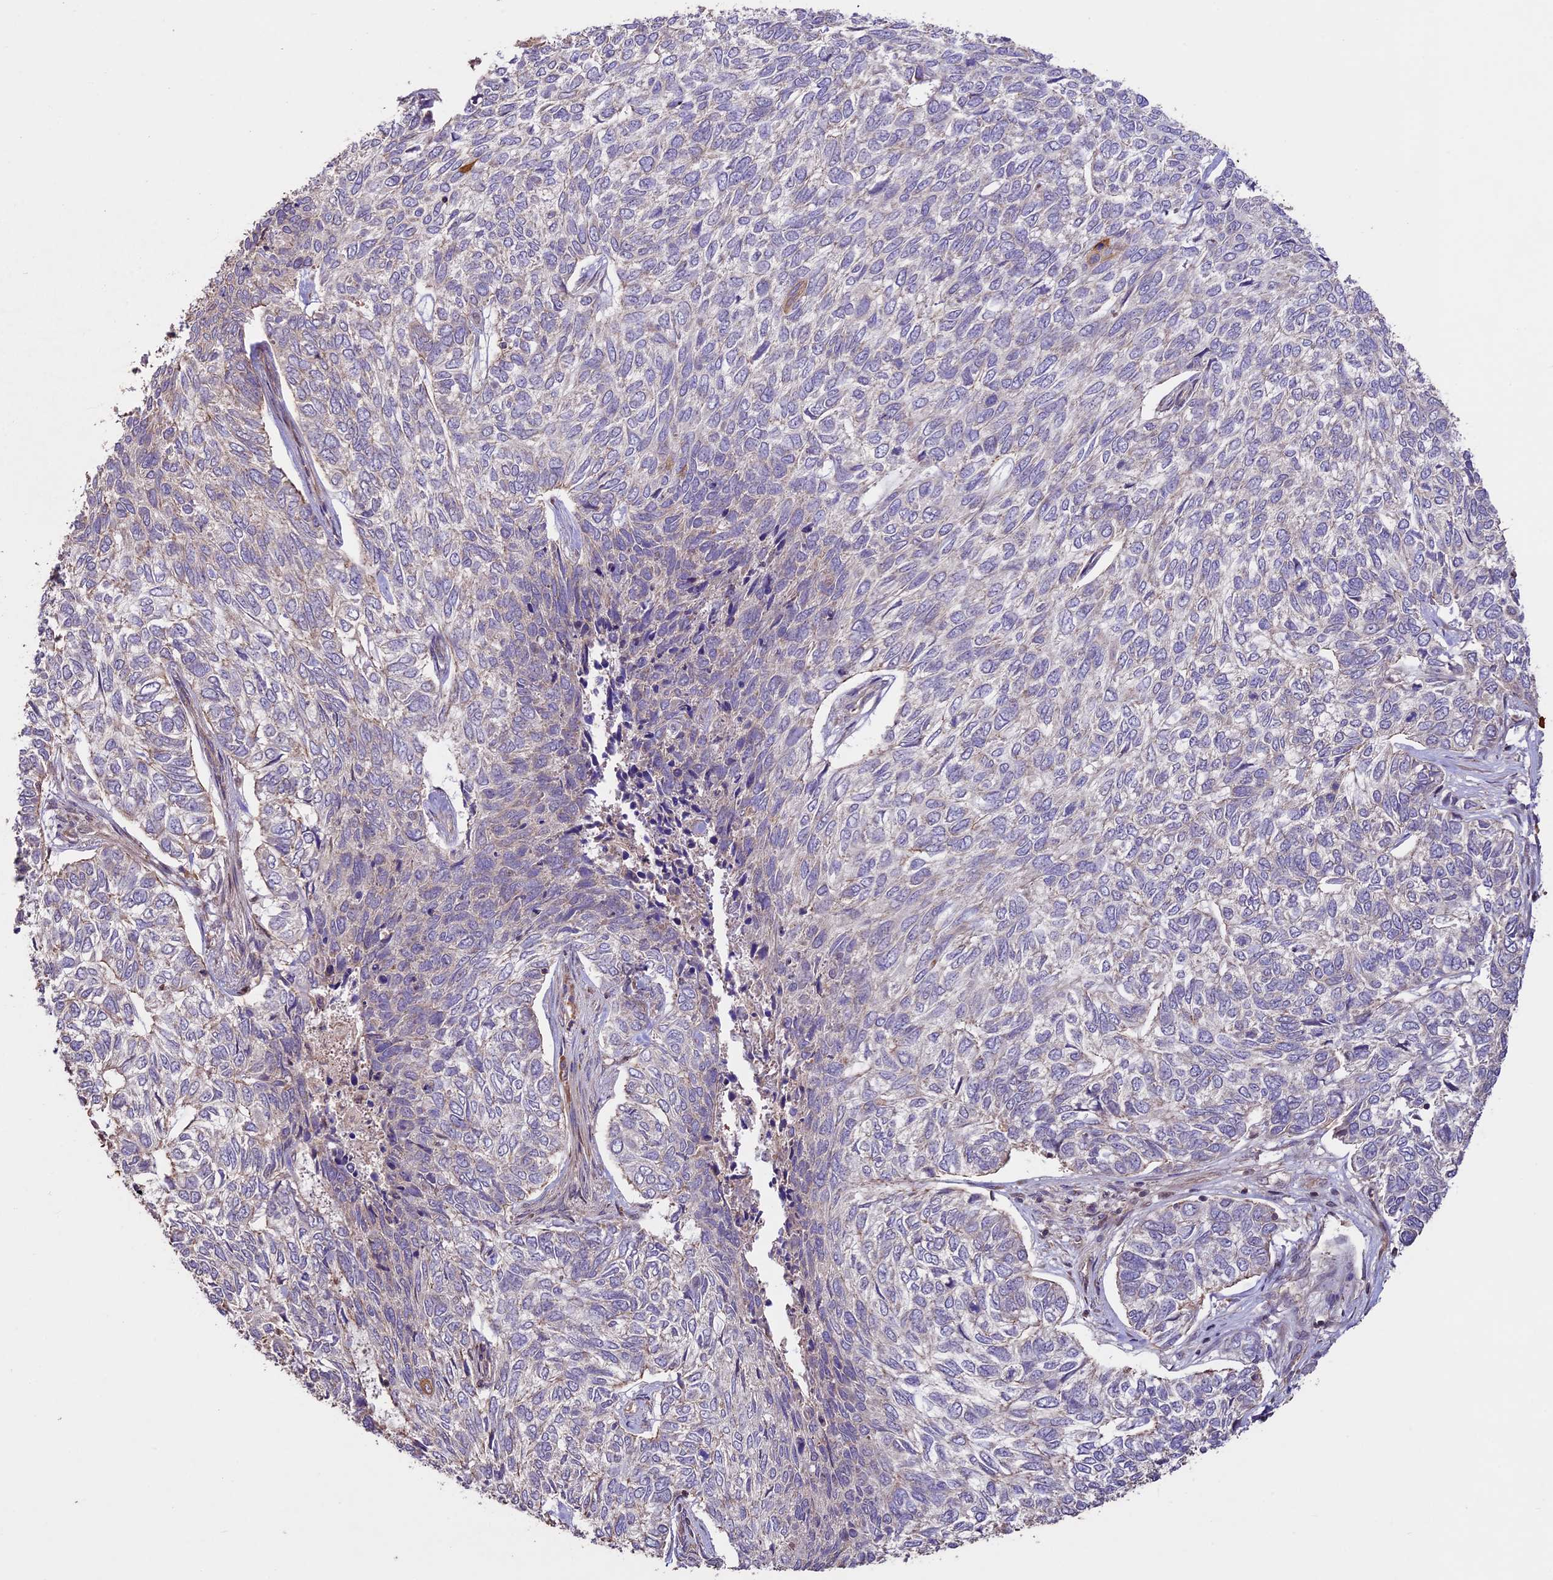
{"staining": {"intensity": "negative", "quantity": "none", "location": "none"}, "tissue": "skin cancer", "cell_type": "Tumor cells", "image_type": "cancer", "snomed": [{"axis": "morphology", "description": "Basal cell carcinoma"}, {"axis": "topography", "description": "Skin"}], "caption": "Human skin cancer stained for a protein using immunohistochemistry (IHC) demonstrates no expression in tumor cells.", "gene": "BCAS4", "patient": {"sex": "female", "age": 65}}